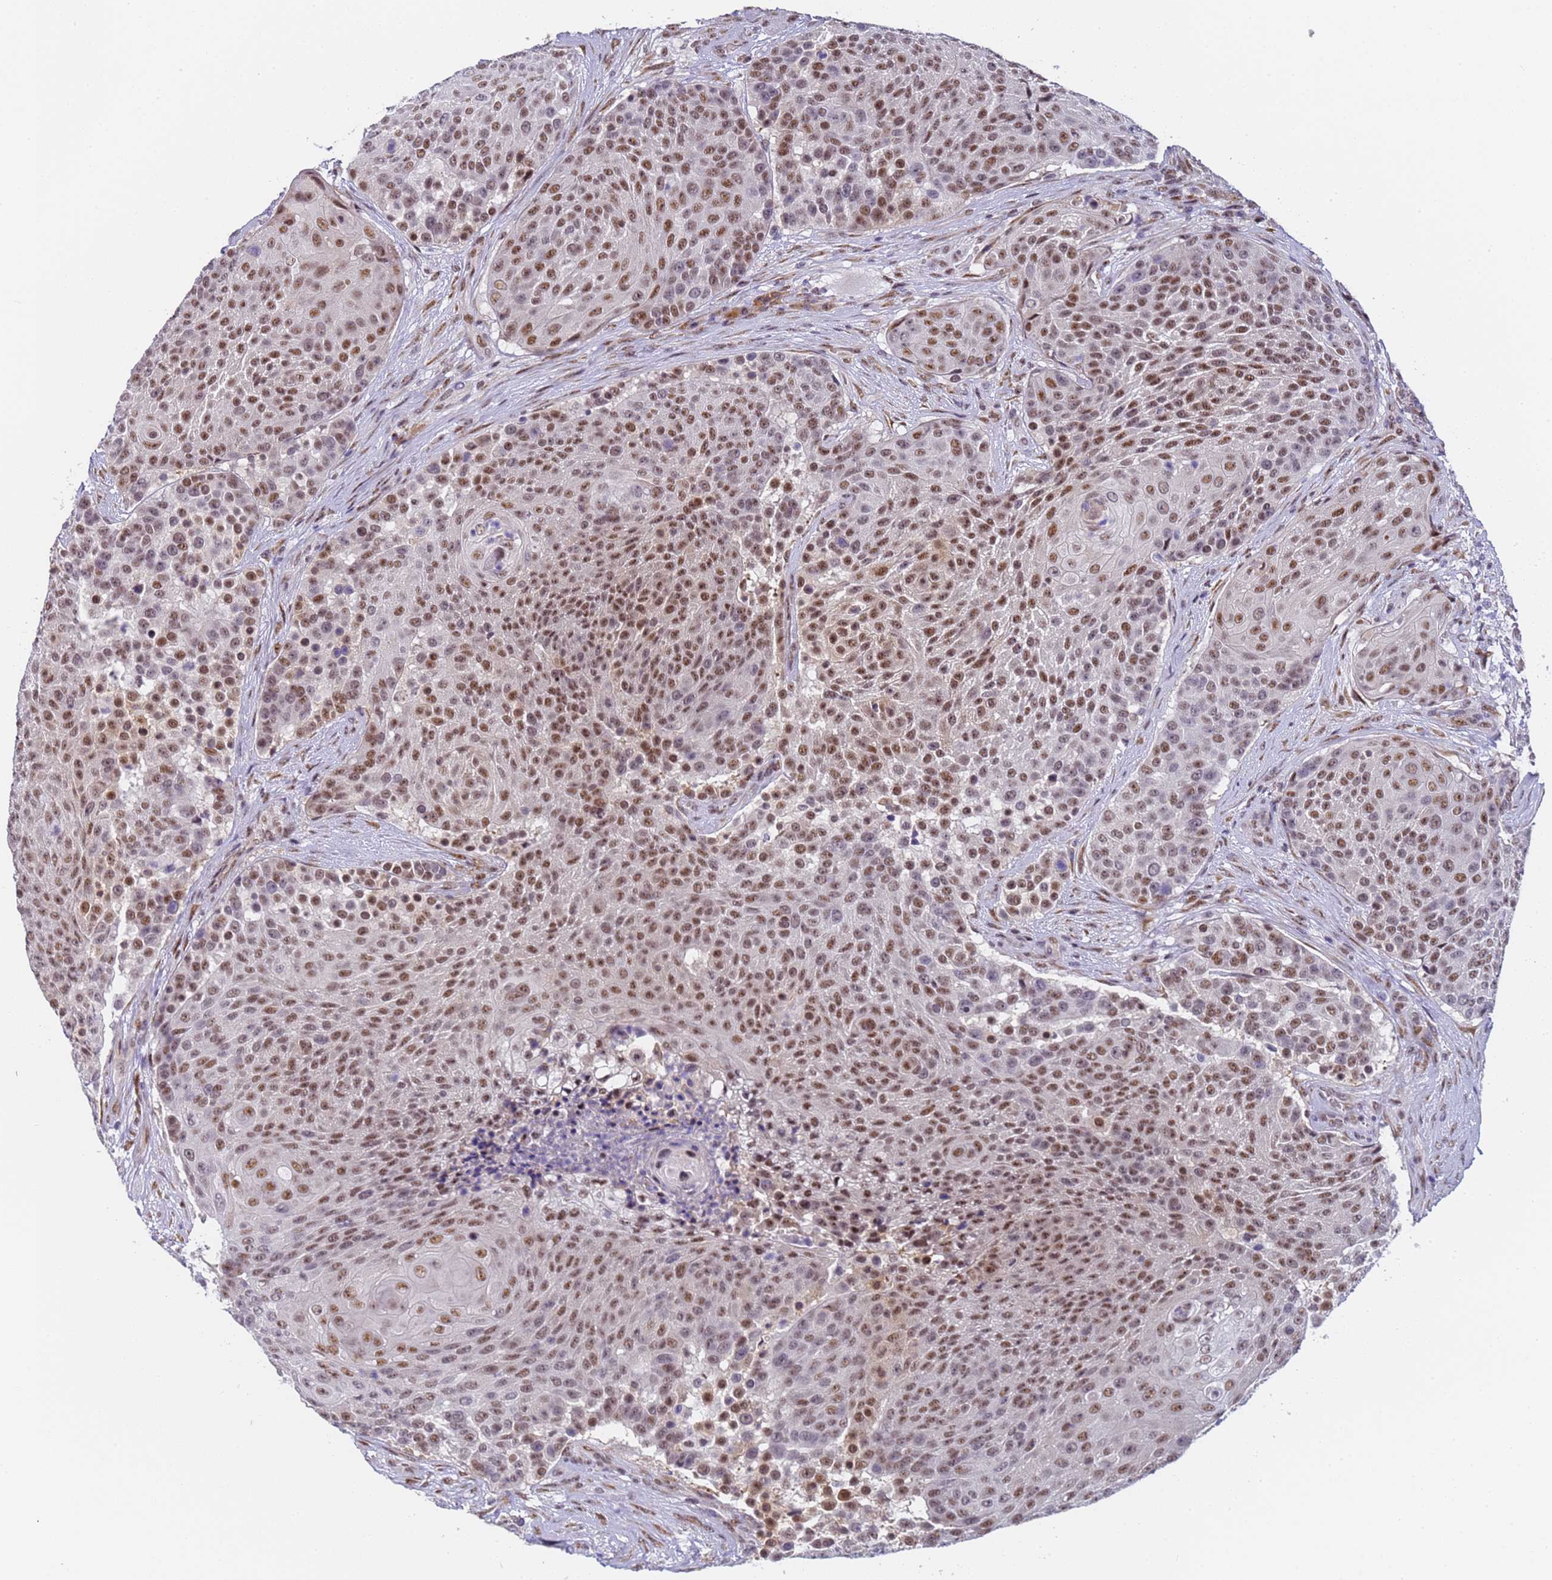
{"staining": {"intensity": "moderate", "quantity": ">75%", "location": "nuclear"}, "tissue": "urothelial cancer", "cell_type": "Tumor cells", "image_type": "cancer", "snomed": [{"axis": "morphology", "description": "Urothelial carcinoma, High grade"}, {"axis": "topography", "description": "Urinary bladder"}], "caption": "Urothelial carcinoma (high-grade) tissue demonstrates moderate nuclear positivity in approximately >75% of tumor cells, visualized by immunohistochemistry.", "gene": "FNBP4", "patient": {"sex": "female", "age": 63}}